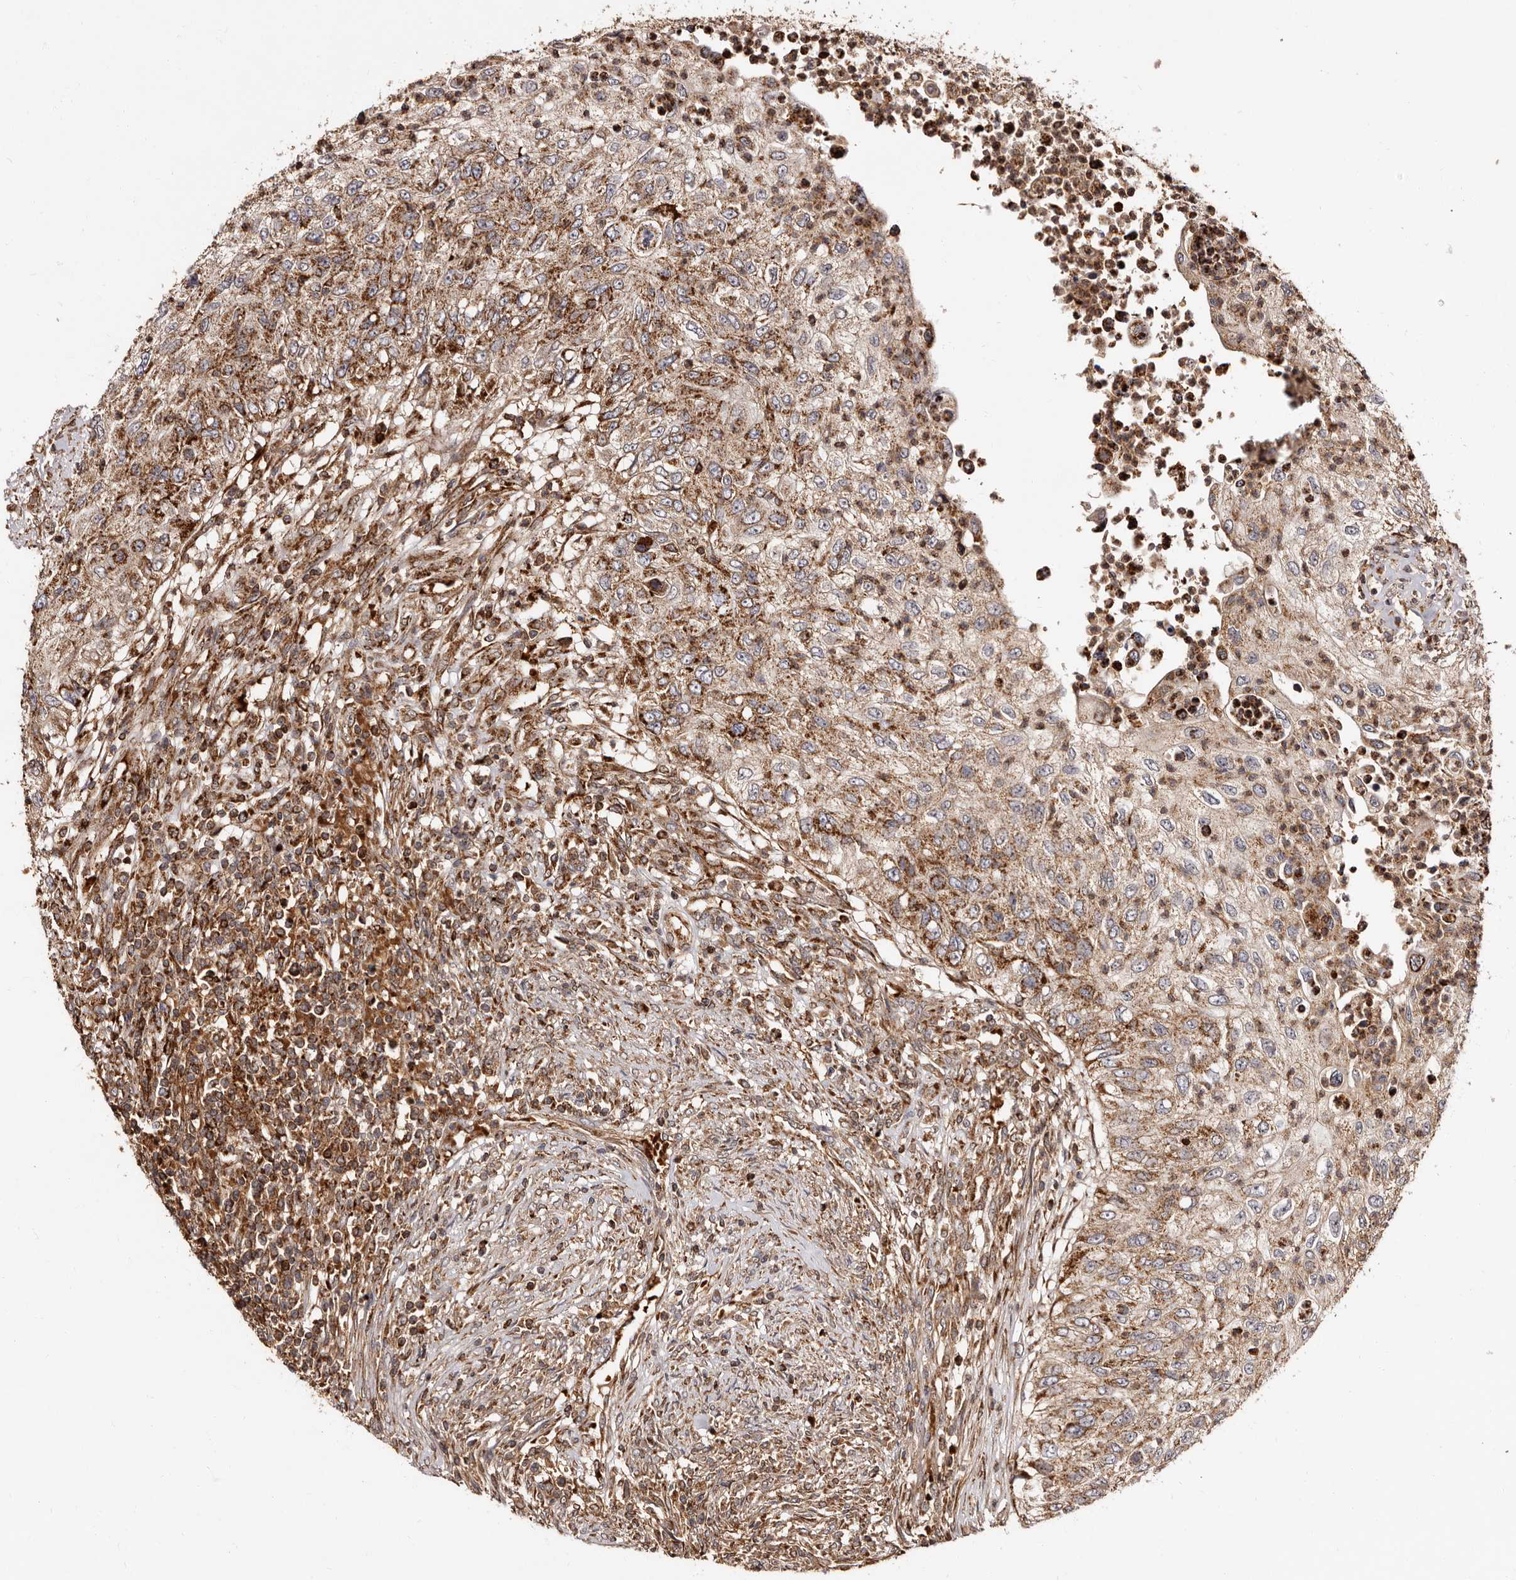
{"staining": {"intensity": "strong", "quantity": ">75%", "location": "cytoplasmic/membranous"}, "tissue": "urothelial cancer", "cell_type": "Tumor cells", "image_type": "cancer", "snomed": [{"axis": "morphology", "description": "Urothelial carcinoma, High grade"}, {"axis": "topography", "description": "Urinary bladder"}], "caption": "Protein staining of urothelial carcinoma (high-grade) tissue shows strong cytoplasmic/membranous positivity in approximately >75% of tumor cells. Nuclei are stained in blue.", "gene": "BAX", "patient": {"sex": "female", "age": 60}}